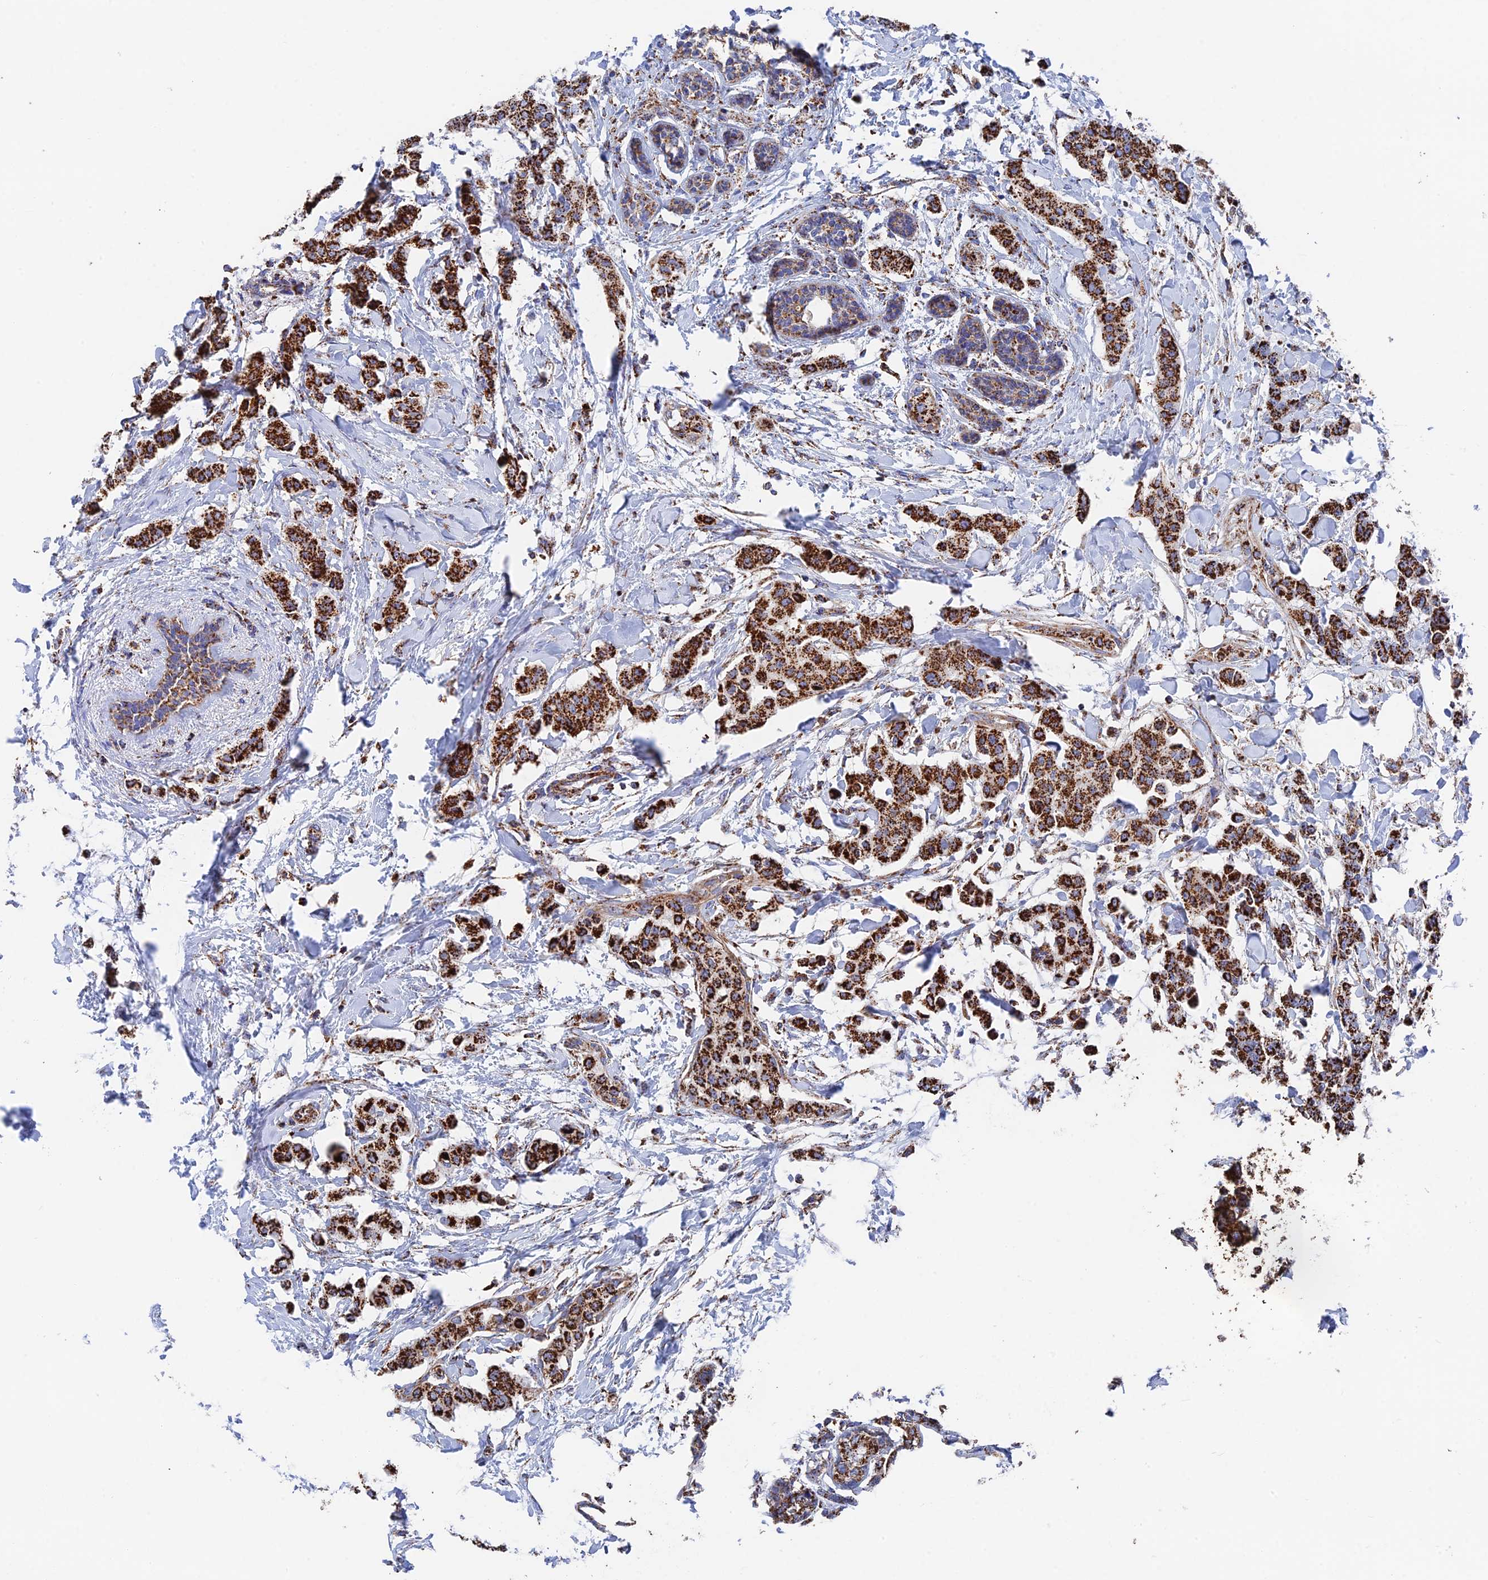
{"staining": {"intensity": "strong", "quantity": ">75%", "location": "cytoplasmic/membranous"}, "tissue": "breast cancer", "cell_type": "Tumor cells", "image_type": "cancer", "snomed": [{"axis": "morphology", "description": "Duct carcinoma"}, {"axis": "topography", "description": "Breast"}], "caption": "This micrograph shows immunohistochemistry staining of breast cancer (infiltrating ductal carcinoma), with high strong cytoplasmic/membranous staining in about >75% of tumor cells.", "gene": "HAUS8", "patient": {"sex": "female", "age": 40}}